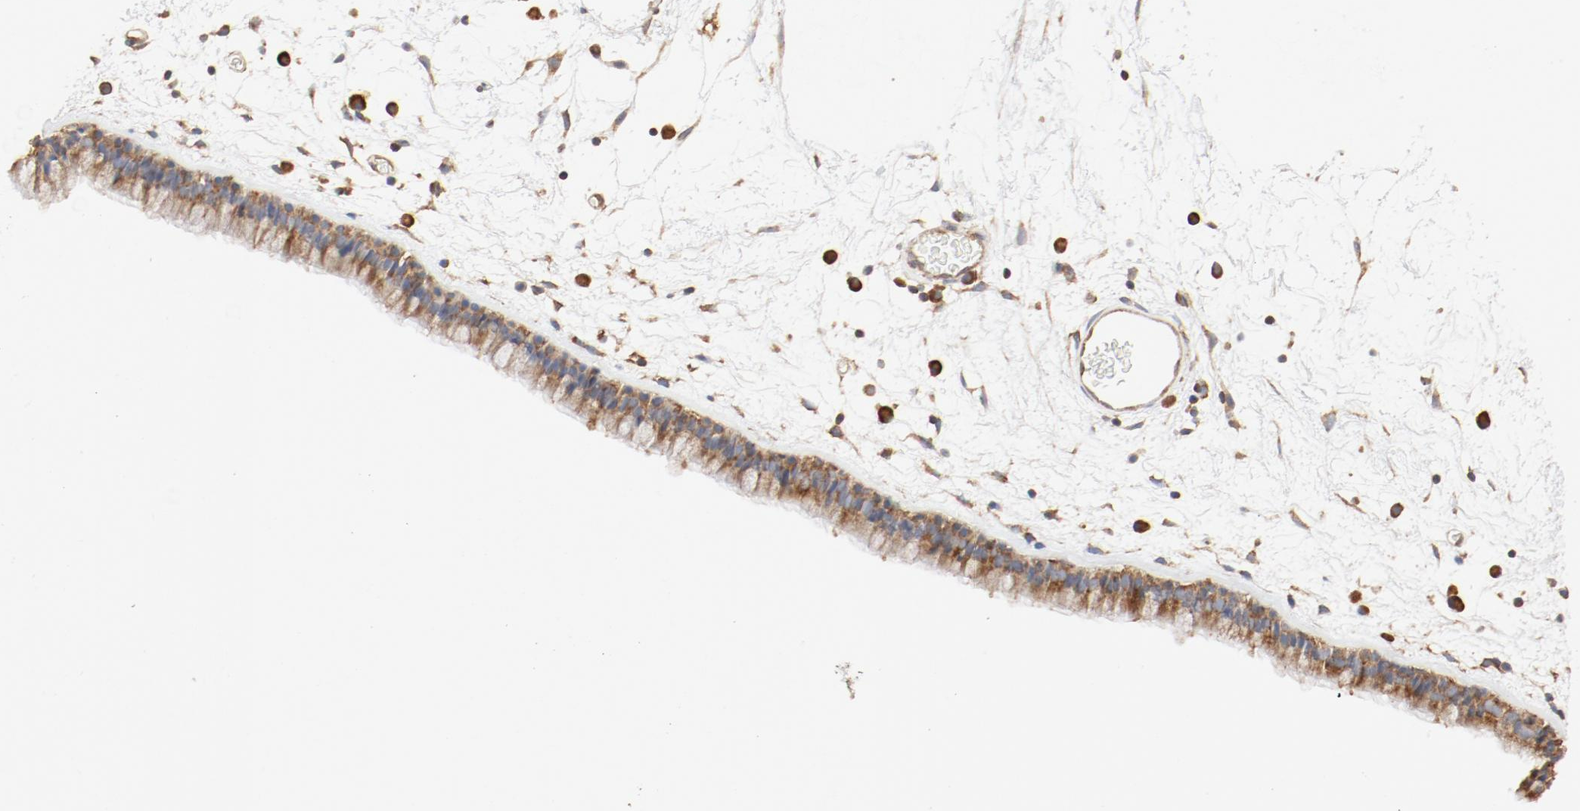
{"staining": {"intensity": "moderate", "quantity": ">75%", "location": "cytoplasmic/membranous"}, "tissue": "nasopharynx", "cell_type": "Respiratory epithelial cells", "image_type": "normal", "snomed": [{"axis": "morphology", "description": "Normal tissue, NOS"}, {"axis": "morphology", "description": "Inflammation, NOS"}, {"axis": "topography", "description": "Nasopharynx"}], "caption": "Immunohistochemistry of normal human nasopharynx exhibits medium levels of moderate cytoplasmic/membranous staining in approximately >75% of respiratory epithelial cells.", "gene": "RPS6", "patient": {"sex": "male", "age": 48}}